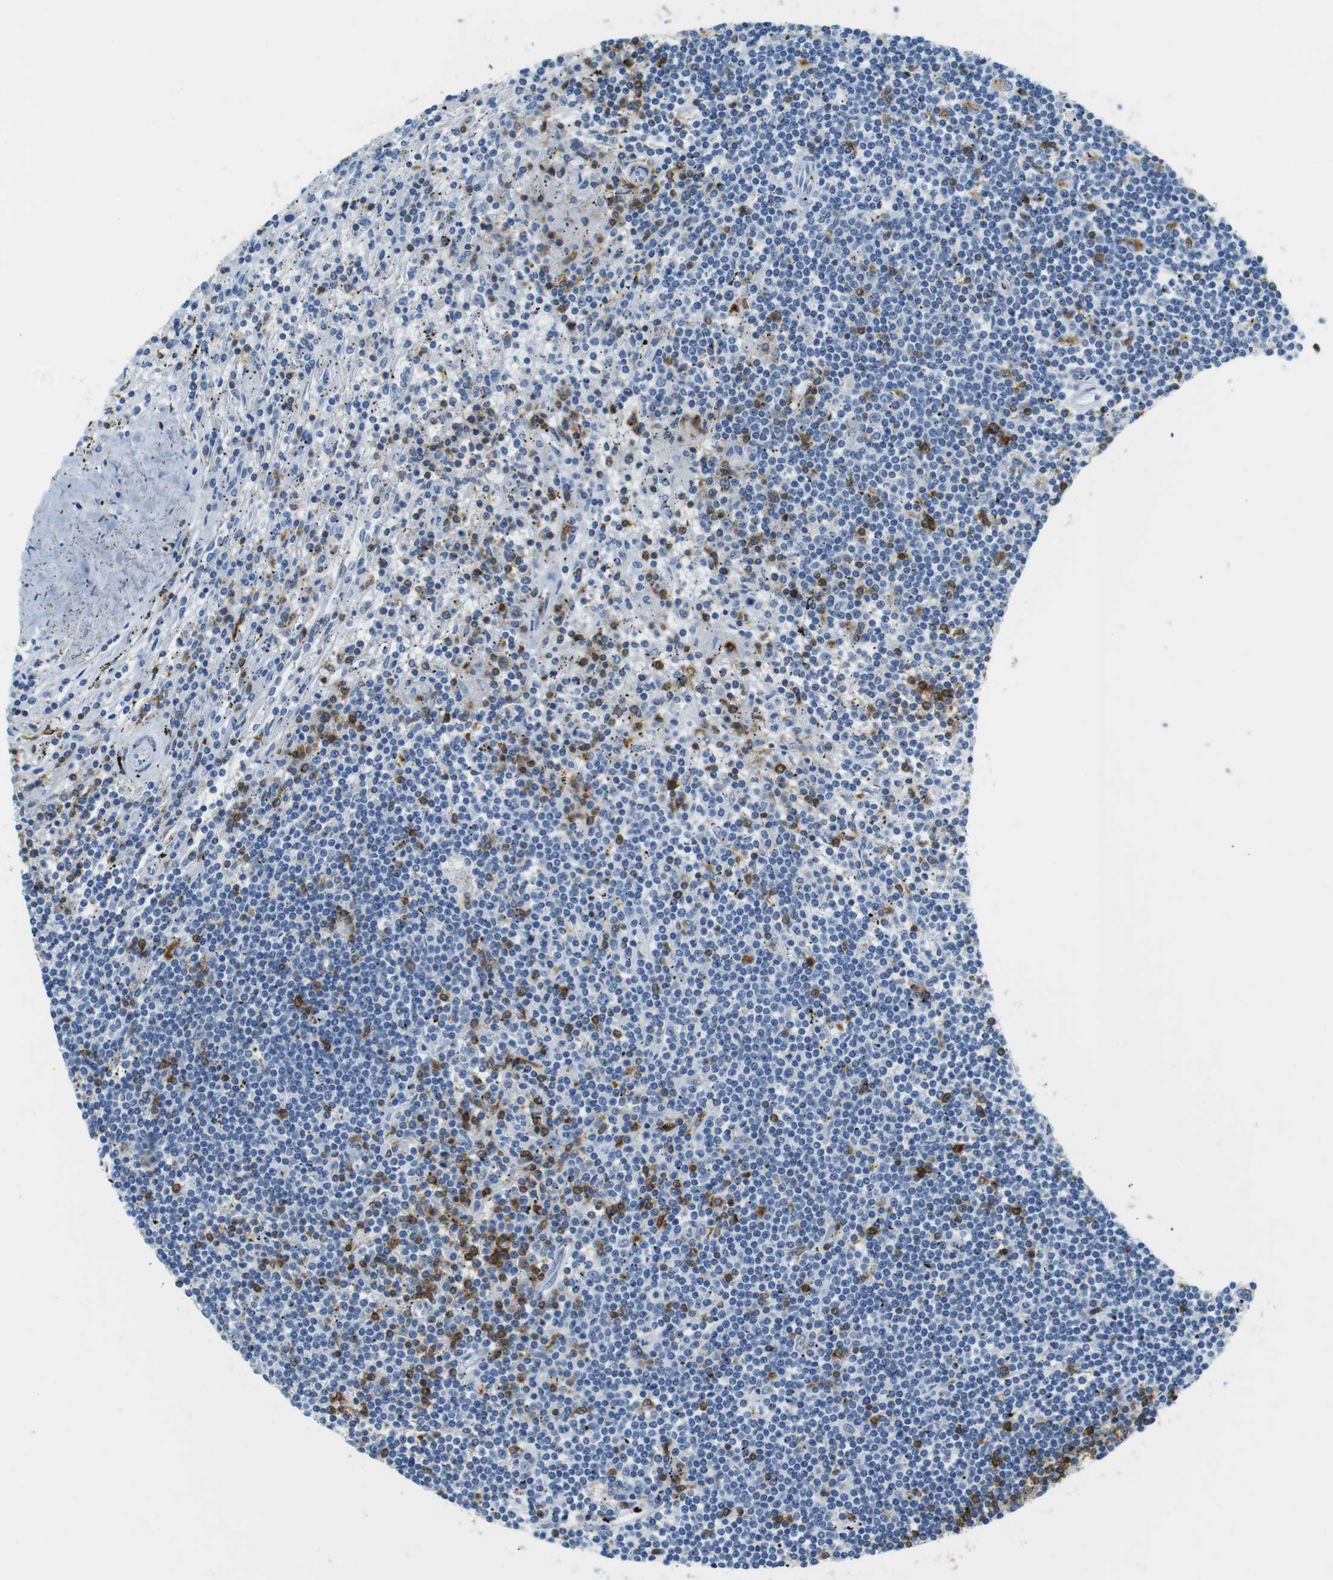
{"staining": {"intensity": "negative", "quantity": "none", "location": "none"}, "tissue": "lymphoma", "cell_type": "Tumor cells", "image_type": "cancer", "snomed": [{"axis": "morphology", "description": "Malignant lymphoma, non-Hodgkin's type, Low grade"}, {"axis": "topography", "description": "Spleen"}], "caption": "A high-resolution image shows immunohistochemistry (IHC) staining of lymphoma, which exhibits no significant expression in tumor cells.", "gene": "LAT", "patient": {"sex": "male", "age": 76}}